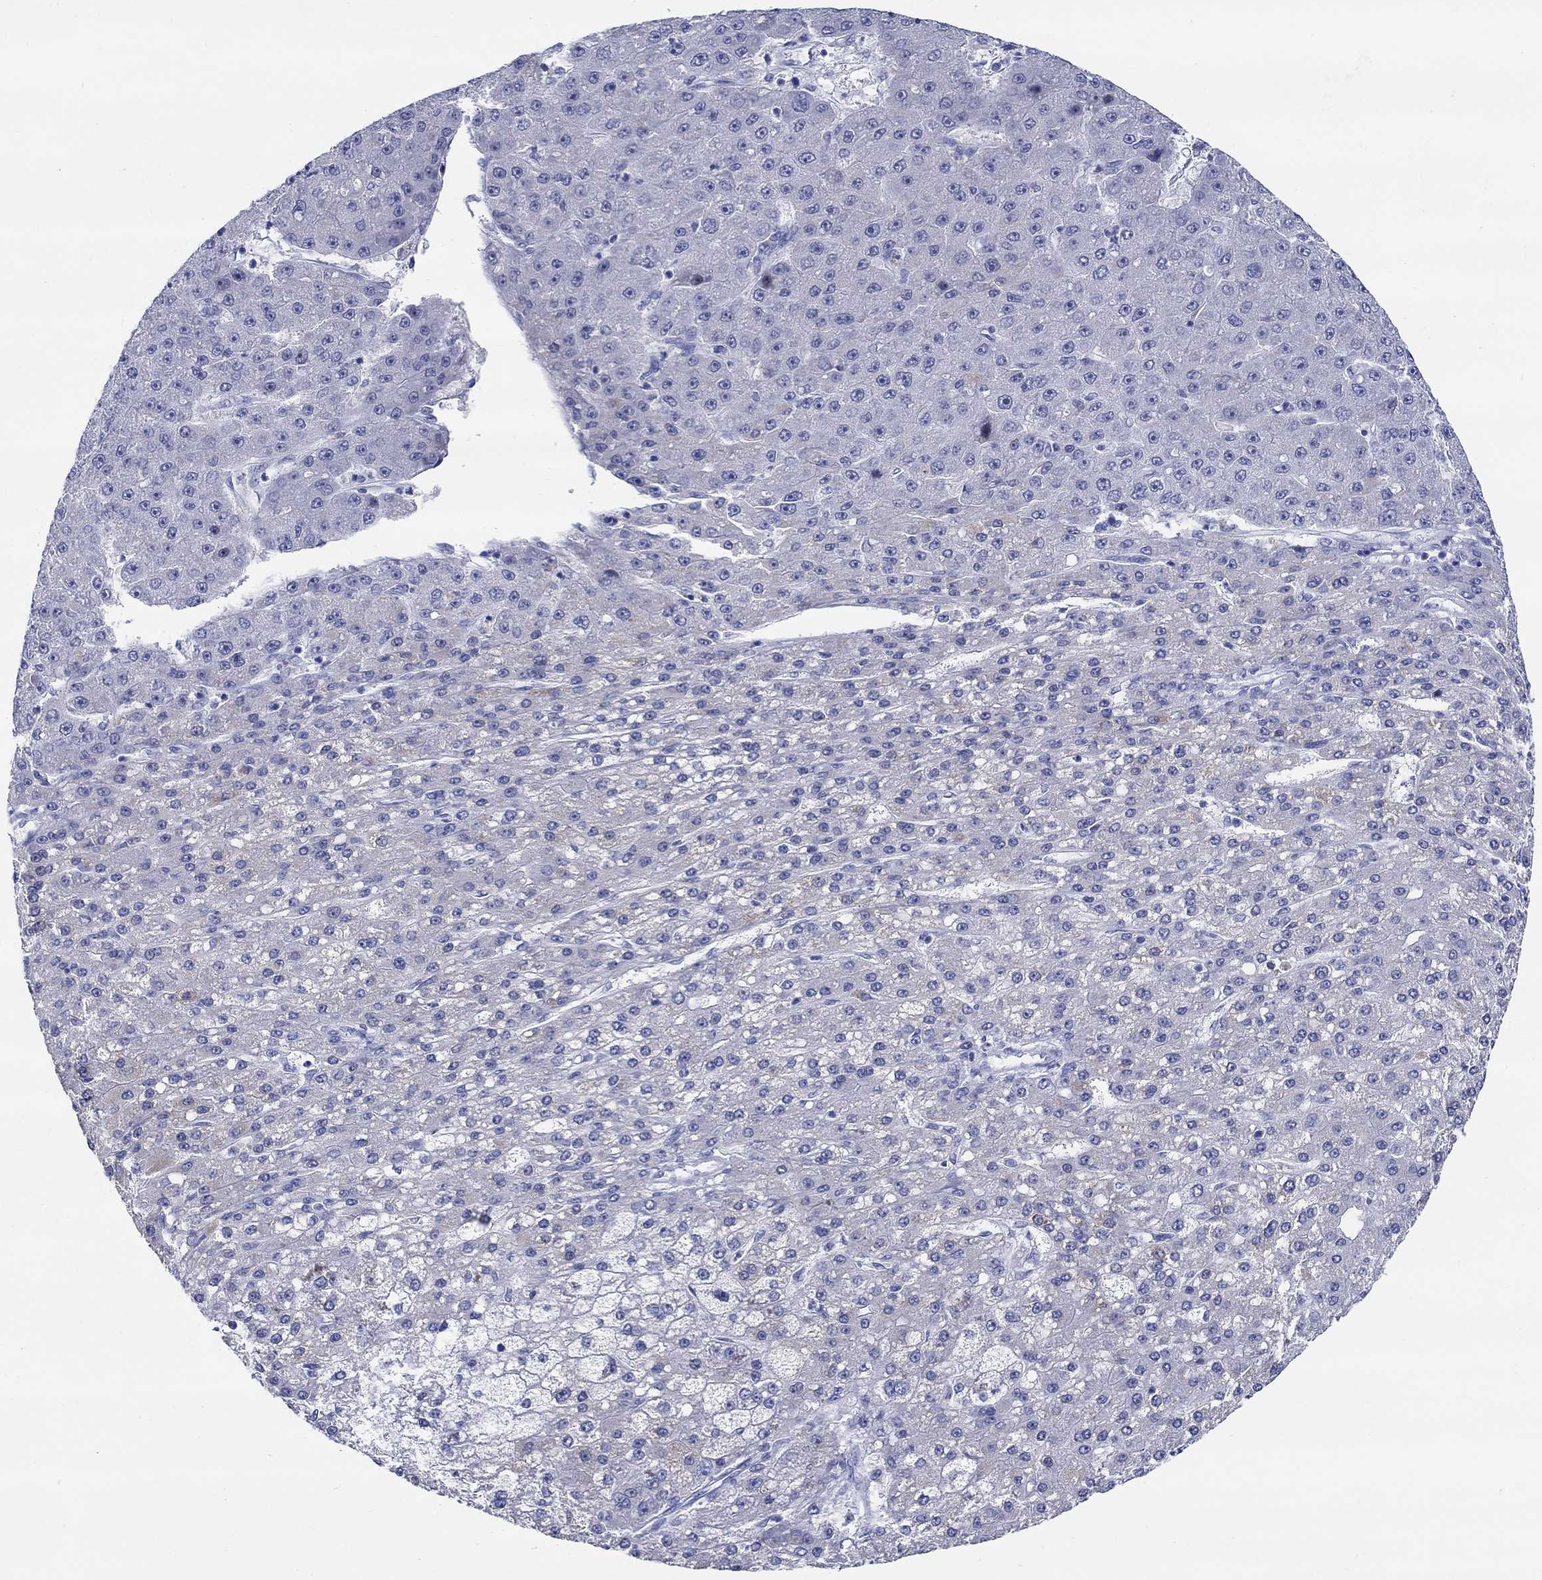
{"staining": {"intensity": "negative", "quantity": "none", "location": "none"}, "tissue": "liver cancer", "cell_type": "Tumor cells", "image_type": "cancer", "snomed": [{"axis": "morphology", "description": "Carcinoma, Hepatocellular, NOS"}, {"axis": "topography", "description": "Liver"}], "caption": "Immunohistochemistry of liver cancer demonstrates no staining in tumor cells.", "gene": "CRYGS", "patient": {"sex": "male", "age": 67}}